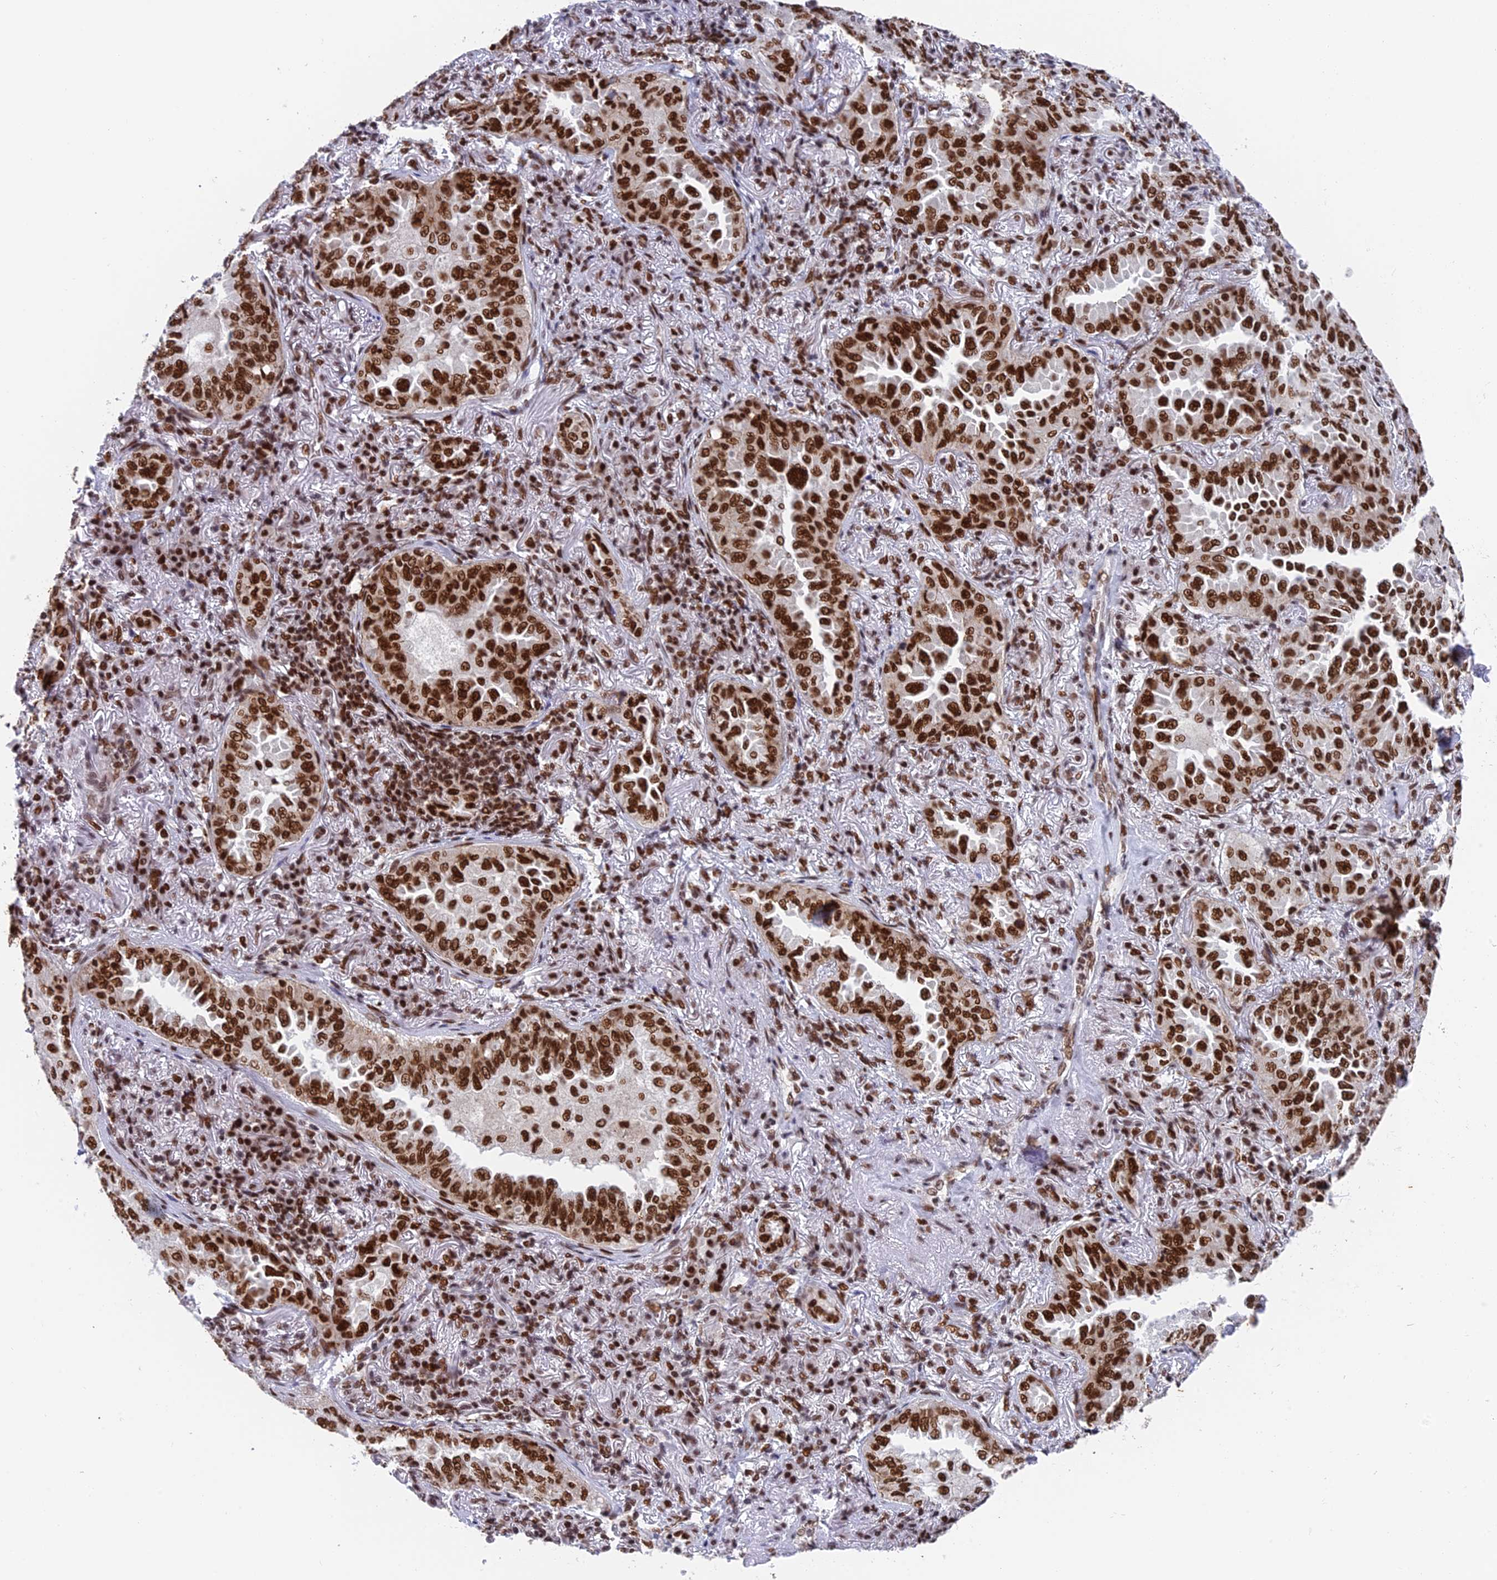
{"staining": {"intensity": "strong", "quantity": ">75%", "location": "nuclear"}, "tissue": "lung cancer", "cell_type": "Tumor cells", "image_type": "cancer", "snomed": [{"axis": "morphology", "description": "Adenocarcinoma, NOS"}, {"axis": "topography", "description": "Lung"}], "caption": "Protein staining by immunohistochemistry displays strong nuclear positivity in about >75% of tumor cells in lung adenocarcinoma.", "gene": "EEF1AKMT3", "patient": {"sex": "female", "age": 69}}